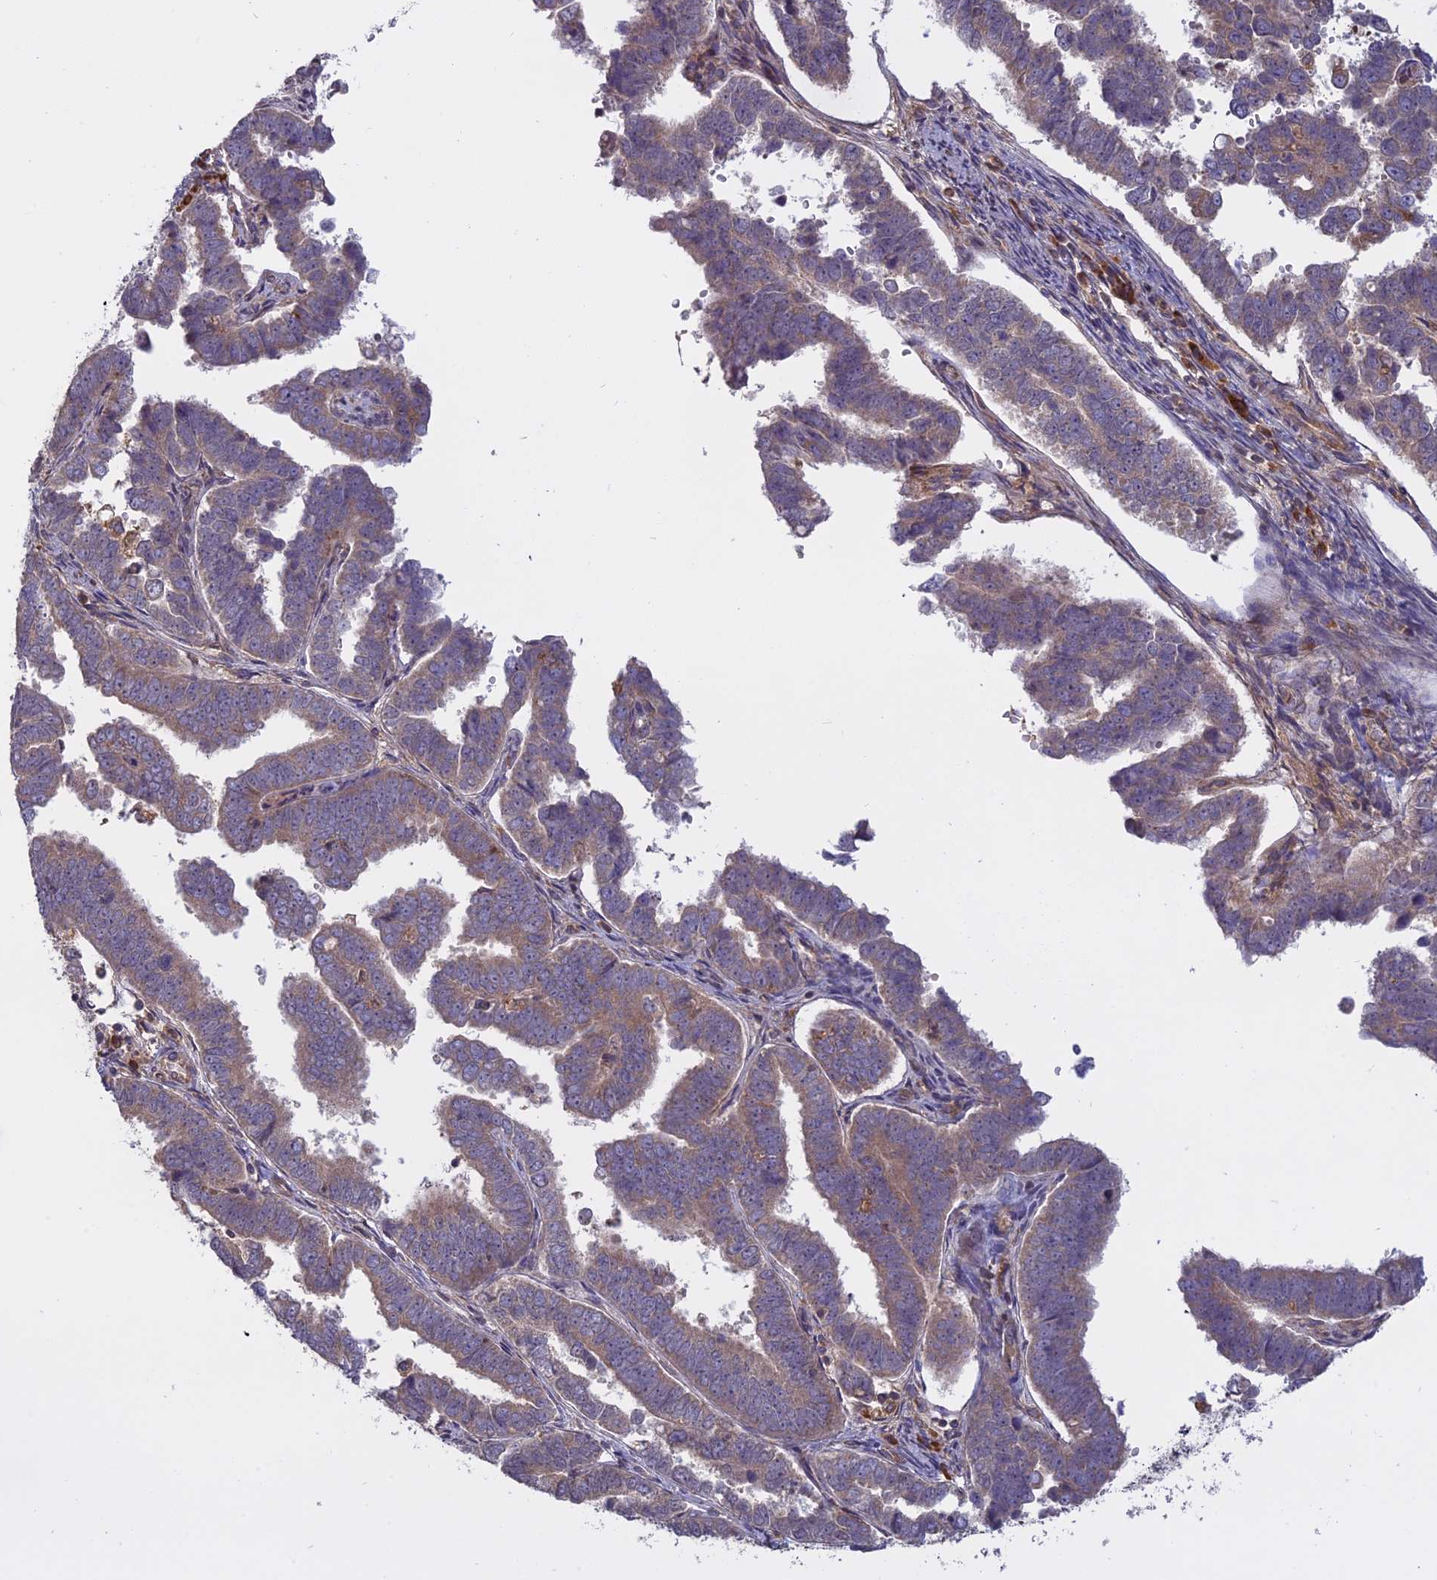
{"staining": {"intensity": "weak", "quantity": ">75%", "location": "cytoplasmic/membranous"}, "tissue": "endometrial cancer", "cell_type": "Tumor cells", "image_type": "cancer", "snomed": [{"axis": "morphology", "description": "Adenocarcinoma, NOS"}, {"axis": "topography", "description": "Endometrium"}], "caption": "A photomicrograph showing weak cytoplasmic/membranous staining in approximately >75% of tumor cells in endometrial cancer (adenocarcinoma), as visualized by brown immunohistochemical staining.", "gene": "TMEM208", "patient": {"sex": "female", "age": 75}}